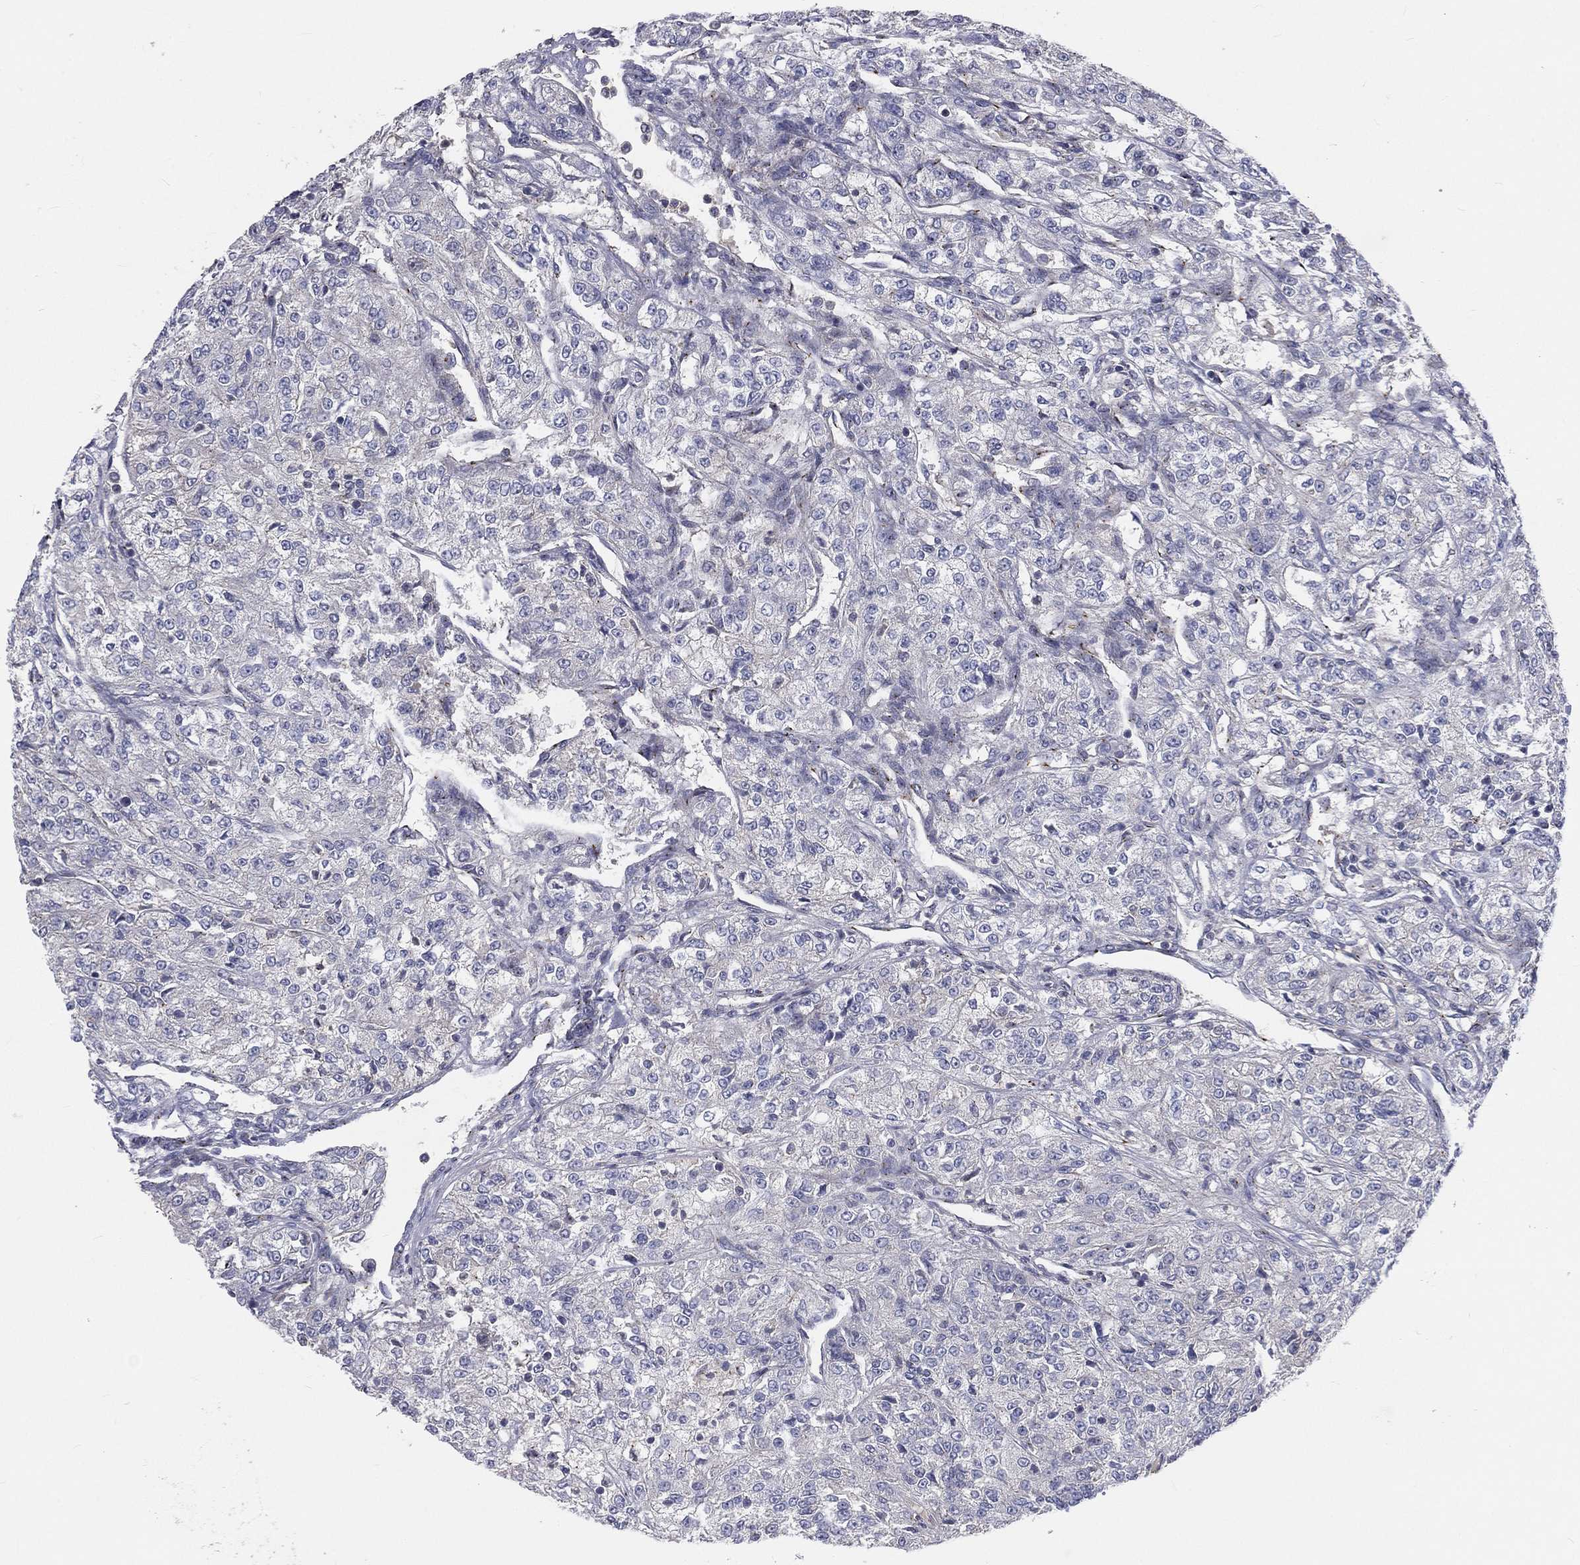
{"staining": {"intensity": "negative", "quantity": "none", "location": "none"}, "tissue": "renal cancer", "cell_type": "Tumor cells", "image_type": "cancer", "snomed": [{"axis": "morphology", "description": "Adenocarcinoma, NOS"}, {"axis": "topography", "description": "Kidney"}], "caption": "Immunohistochemistry (IHC) of human renal adenocarcinoma reveals no staining in tumor cells. The staining is performed using DAB (3,3'-diaminobenzidine) brown chromogen with nuclei counter-stained in using hematoxylin.", "gene": "CROCC", "patient": {"sex": "female", "age": 63}}